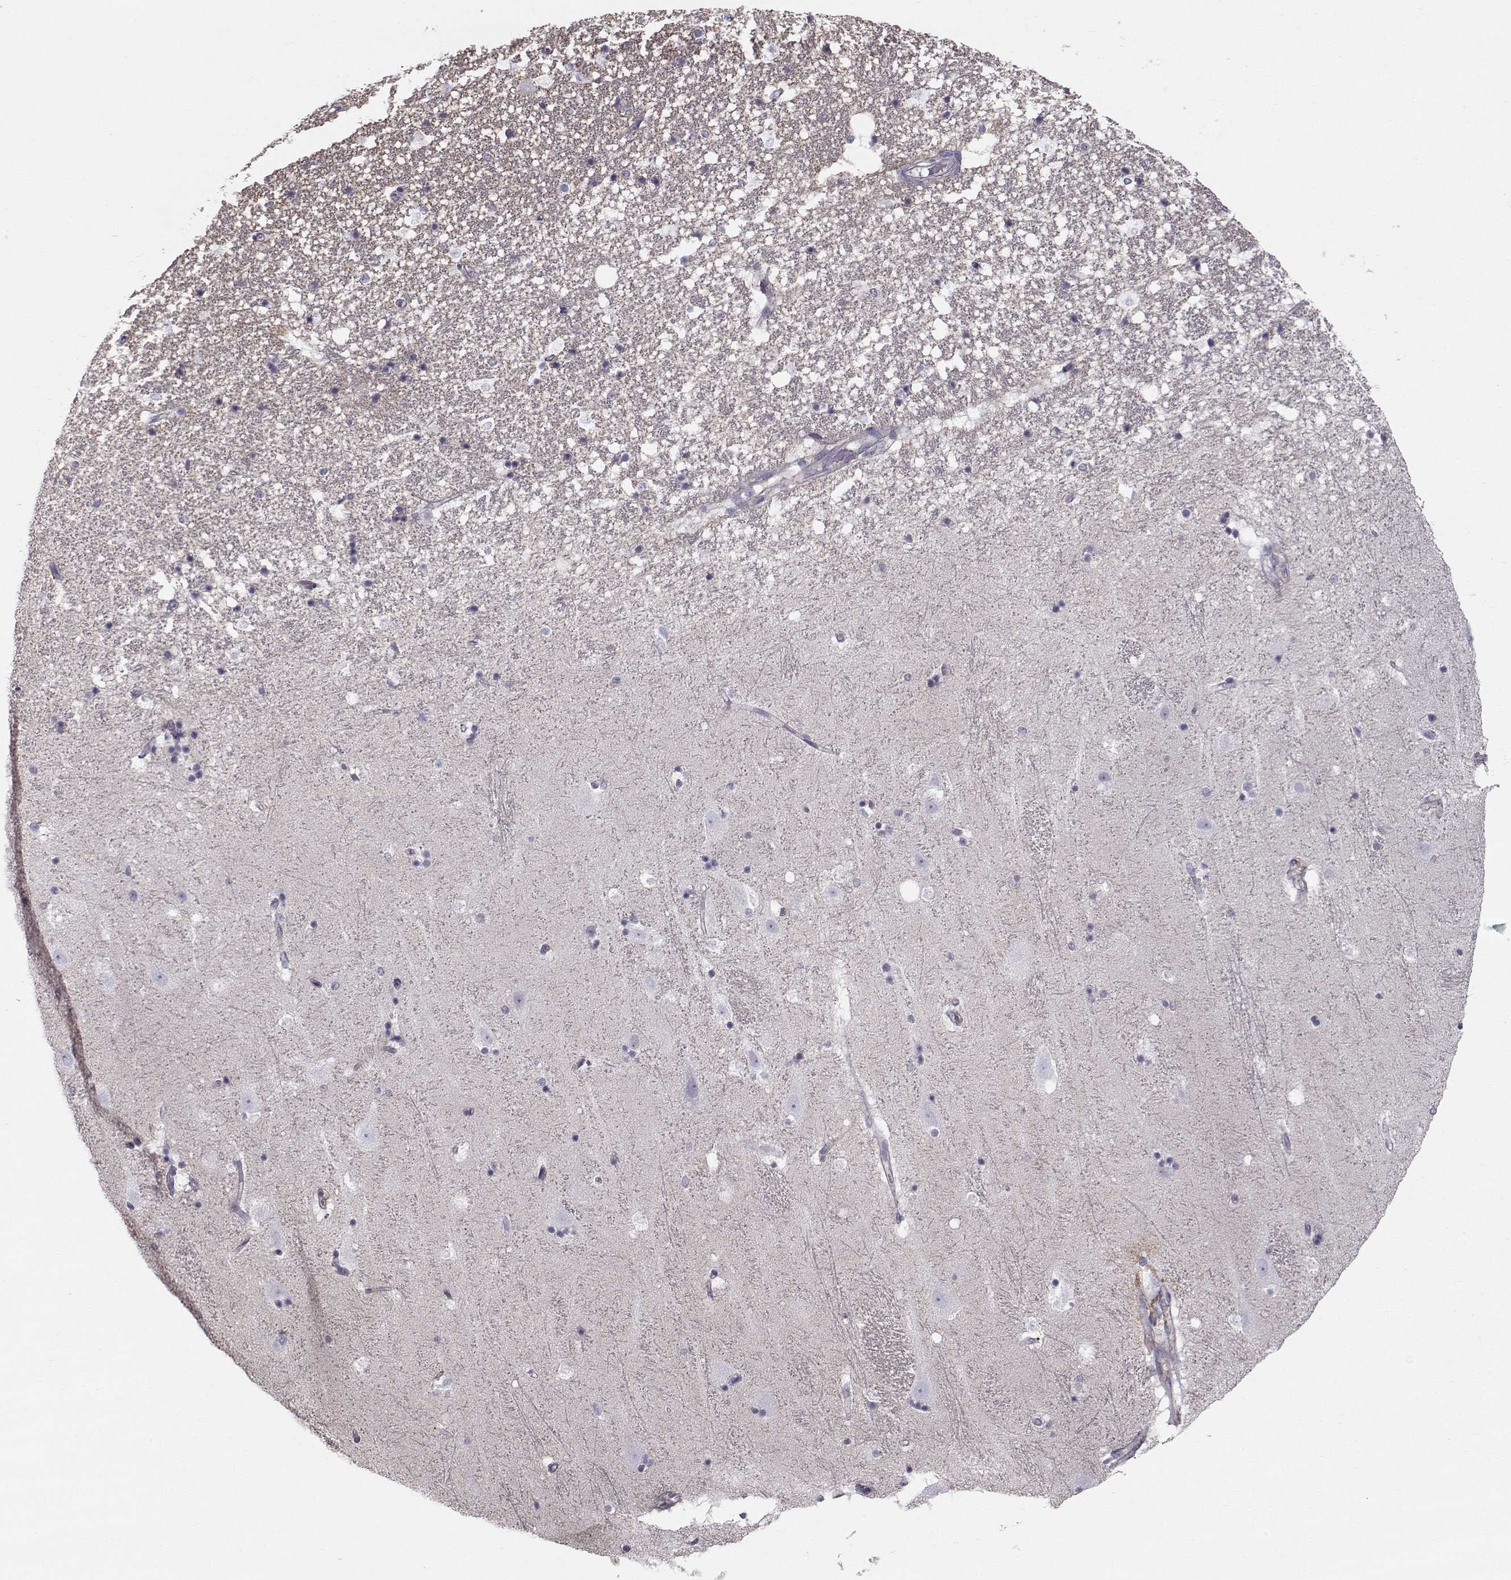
{"staining": {"intensity": "negative", "quantity": "none", "location": "none"}, "tissue": "hippocampus", "cell_type": "Glial cells", "image_type": "normal", "snomed": [{"axis": "morphology", "description": "Normal tissue, NOS"}, {"axis": "topography", "description": "Hippocampus"}], "caption": "High magnification brightfield microscopy of benign hippocampus stained with DAB (3,3'-diaminobenzidine) (brown) and counterstained with hematoxylin (blue): glial cells show no significant staining.", "gene": "SPDYE4", "patient": {"sex": "male", "age": 49}}